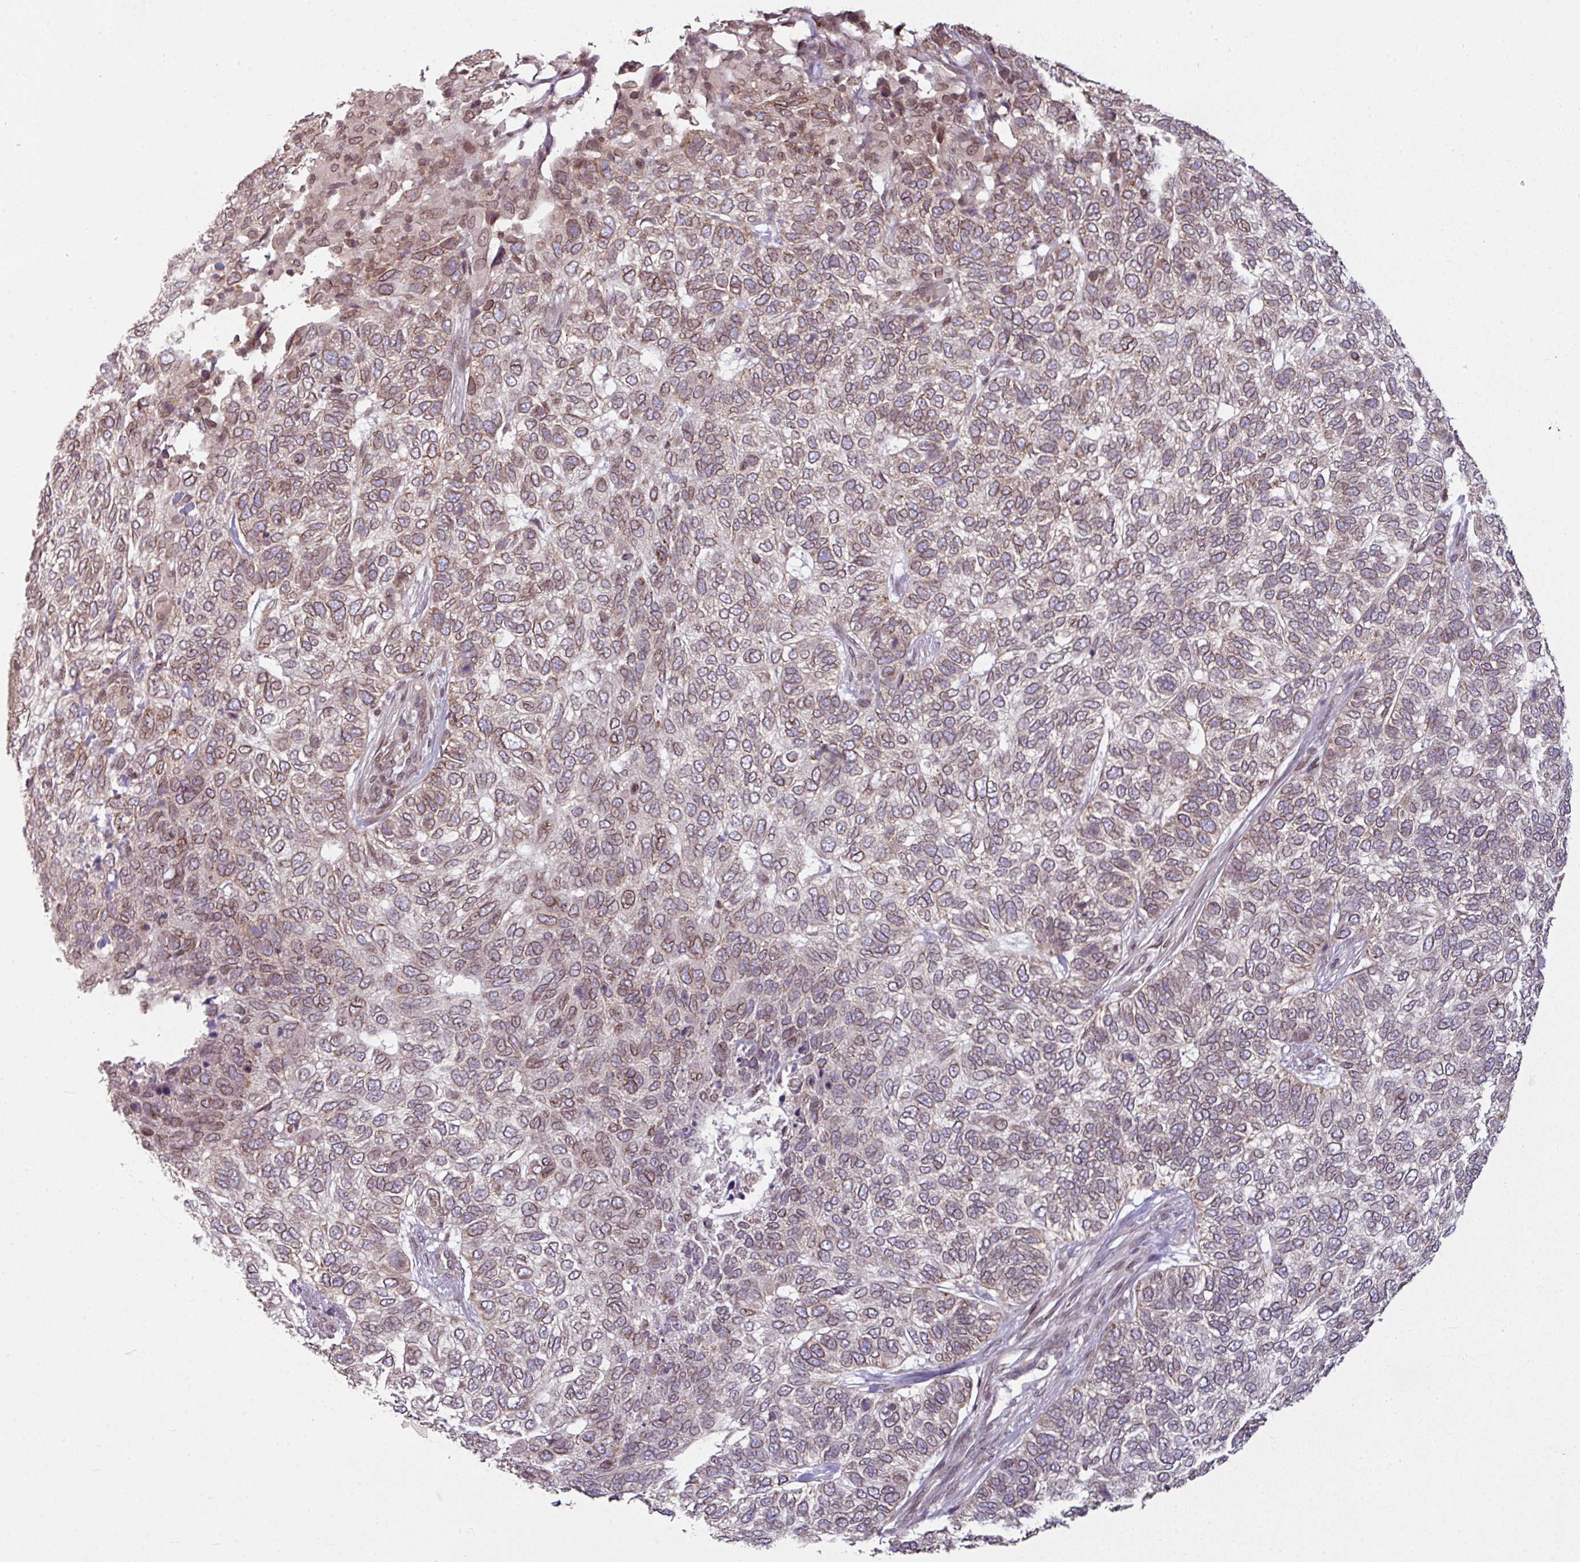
{"staining": {"intensity": "moderate", "quantity": "25%-75%", "location": "cytoplasmic/membranous,nuclear"}, "tissue": "skin cancer", "cell_type": "Tumor cells", "image_type": "cancer", "snomed": [{"axis": "morphology", "description": "Basal cell carcinoma"}, {"axis": "topography", "description": "Skin"}], "caption": "Protein analysis of skin cancer tissue reveals moderate cytoplasmic/membranous and nuclear expression in about 25%-75% of tumor cells. The staining was performed using DAB, with brown indicating positive protein expression. Nuclei are stained blue with hematoxylin.", "gene": "RANGAP1", "patient": {"sex": "female", "age": 65}}